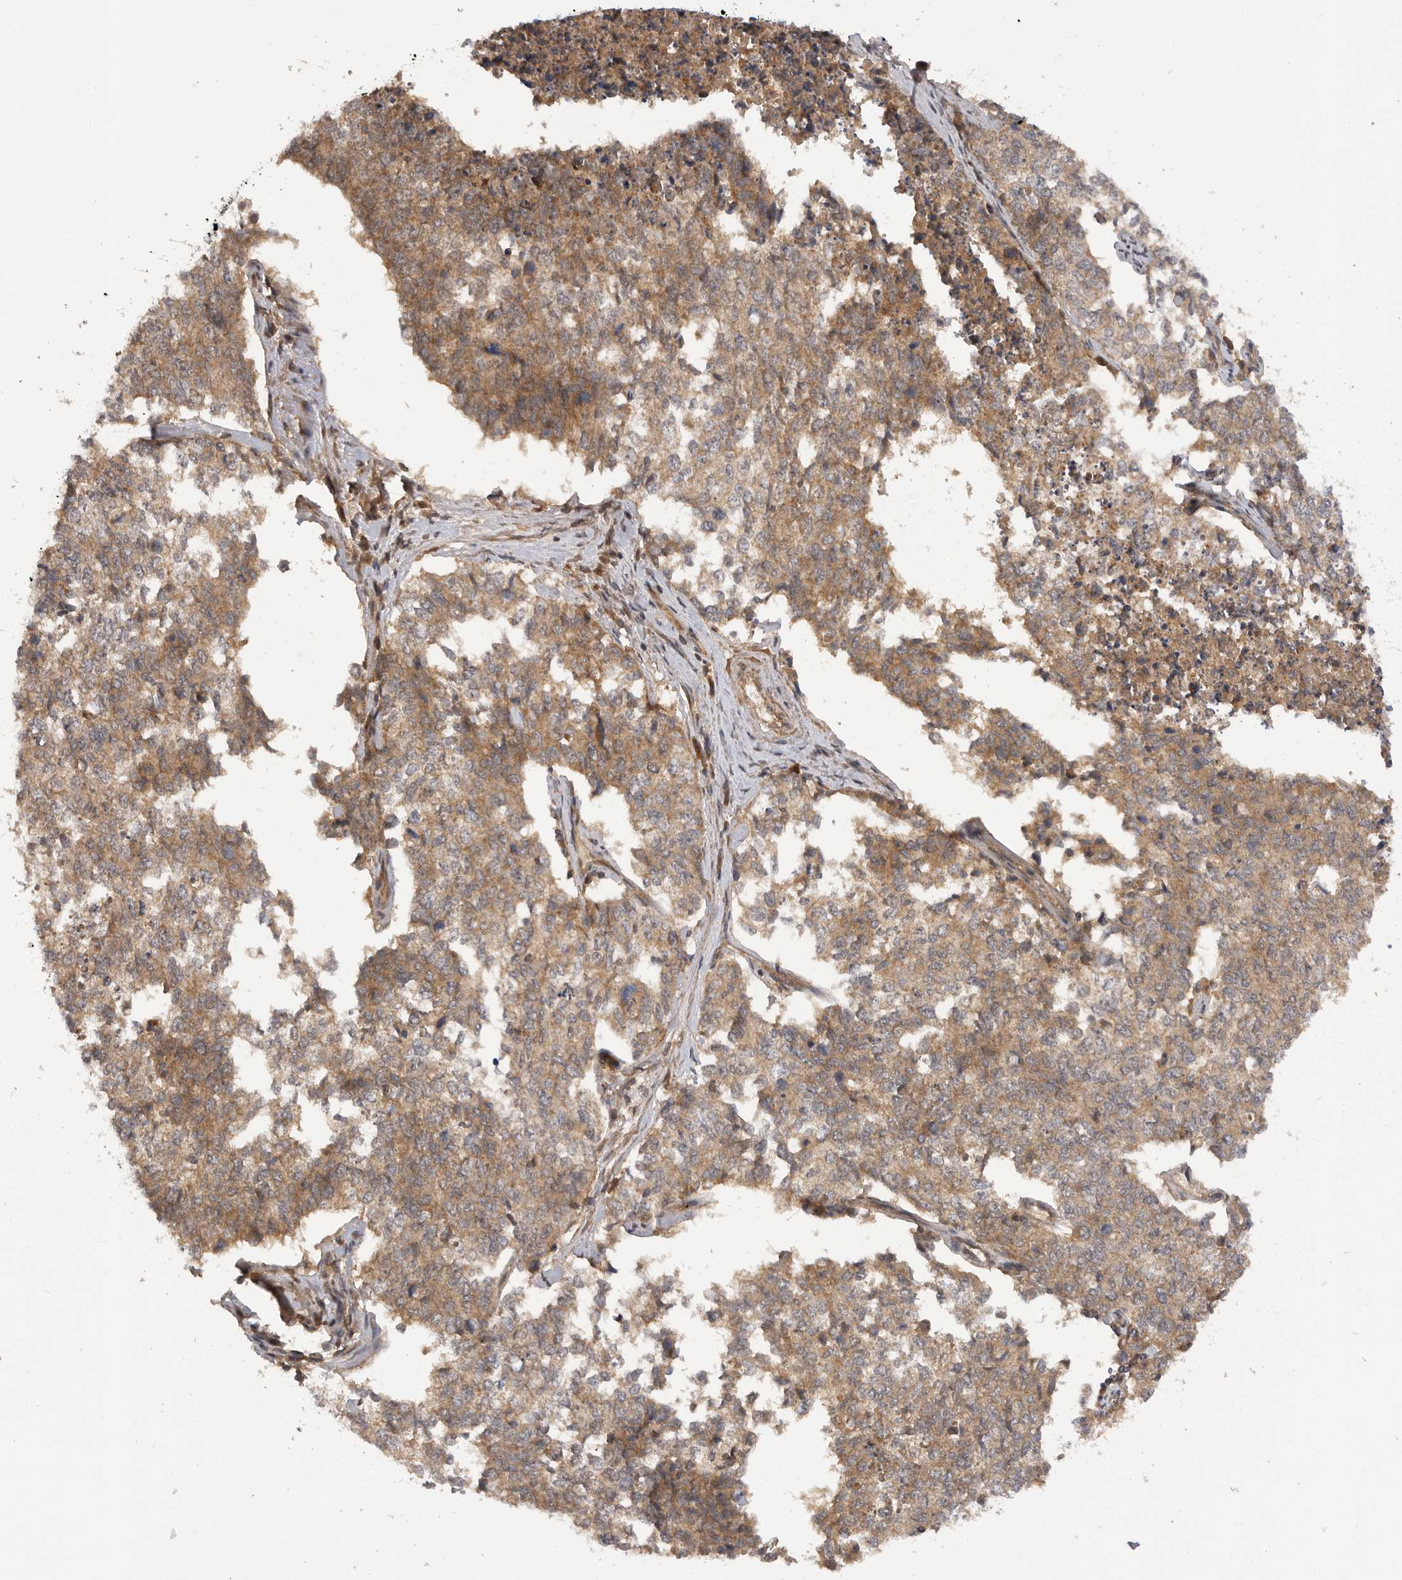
{"staining": {"intensity": "moderate", "quantity": ">75%", "location": "cytoplasmic/membranous"}, "tissue": "cervical cancer", "cell_type": "Tumor cells", "image_type": "cancer", "snomed": [{"axis": "morphology", "description": "Squamous cell carcinoma, NOS"}, {"axis": "topography", "description": "Cervix"}], "caption": "Protein expression analysis of human cervical cancer reveals moderate cytoplasmic/membranous expression in approximately >75% of tumor cells.", "gene": "PRDX4", "patient": {"sex": "female", "age": 63}}